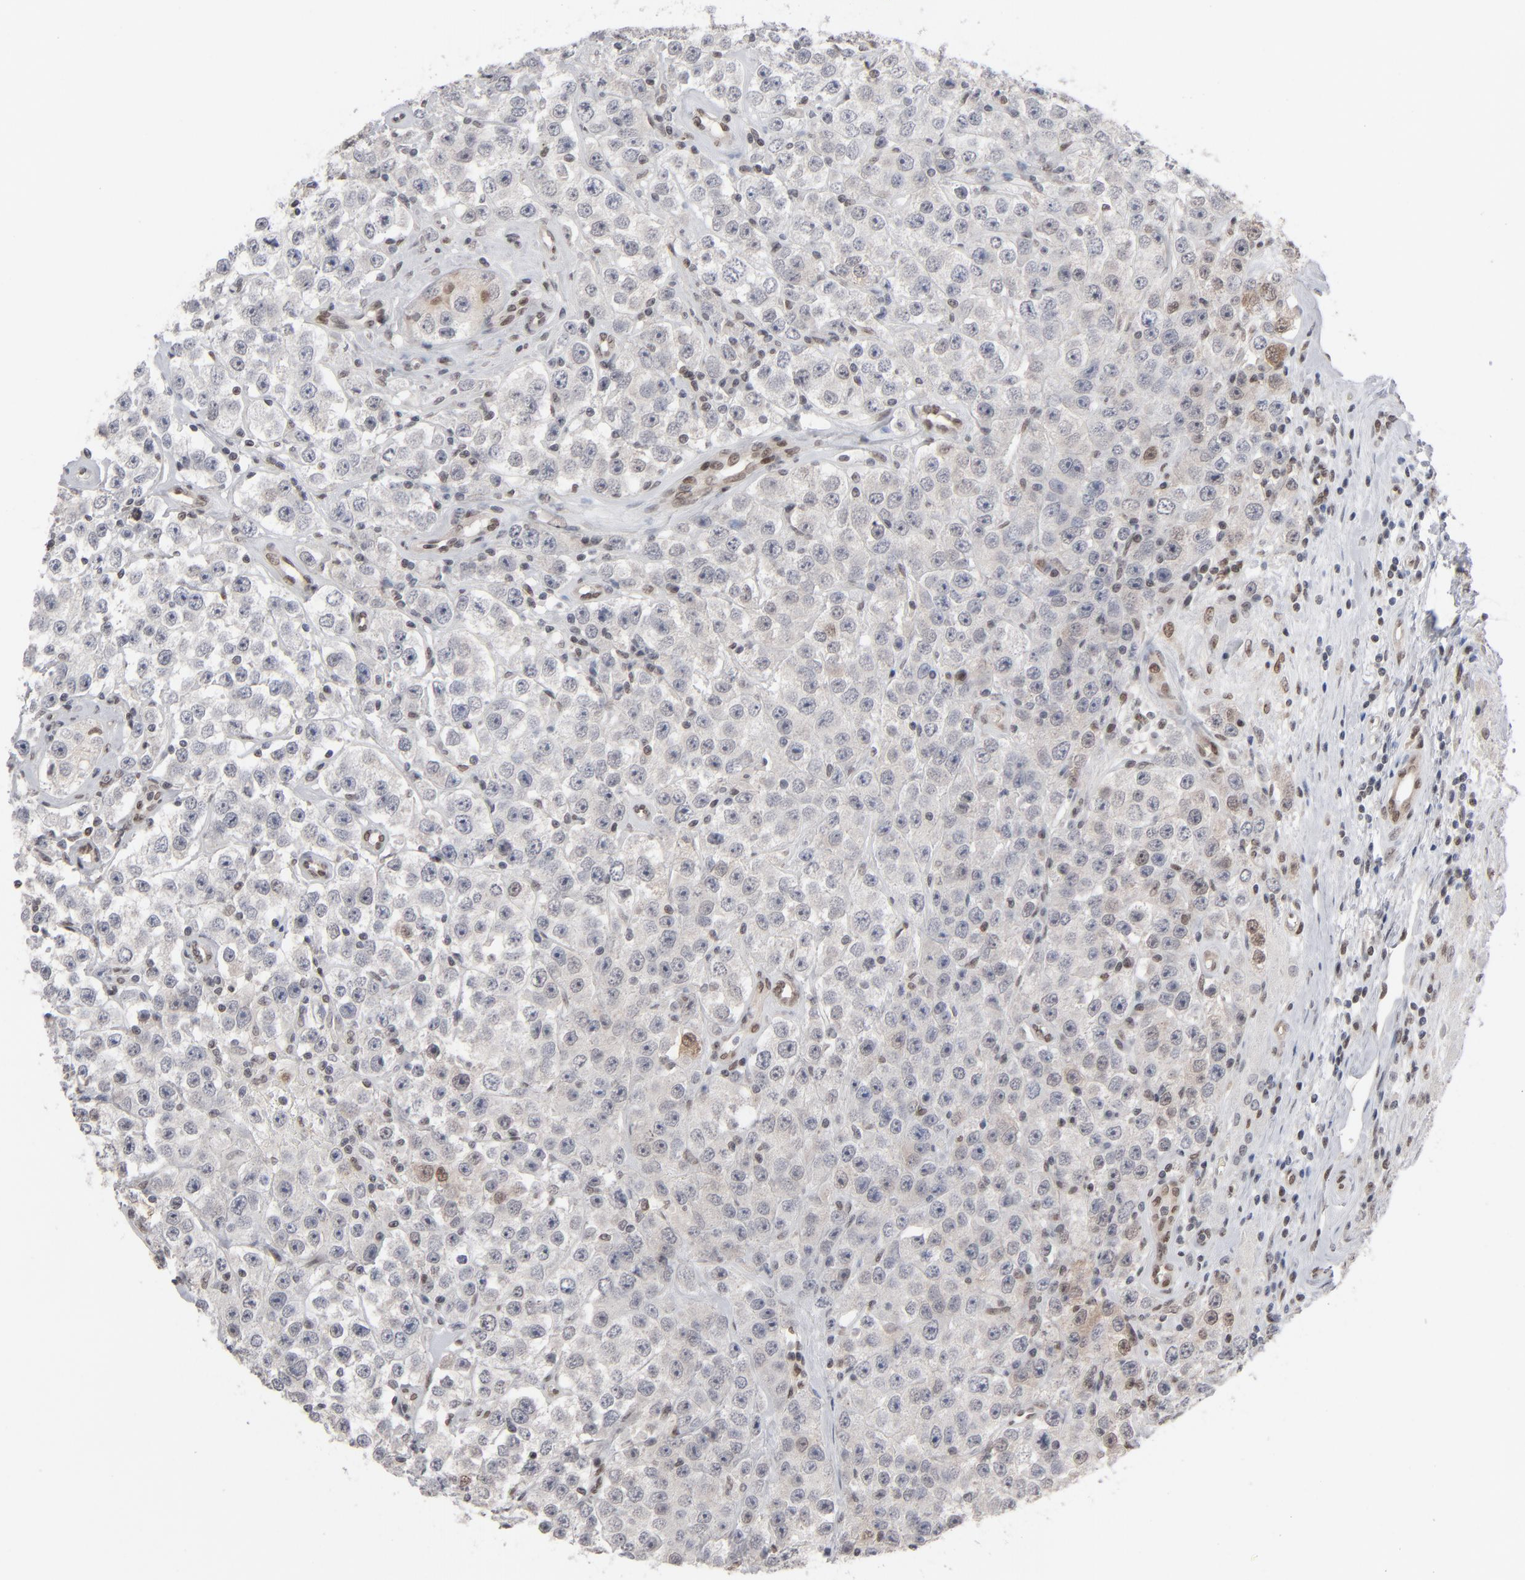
{"staining": {"intensity": "weak", "quantity": "<25%", "location": "cytoplasmic/membranous"}, "tissue": "testis cancer", "cell_type": "Tumor cells", "image_type": "cancer", "snomed": [{"axis": "morphology", "description": "Seminoma, NOS"}, {"axis": "topography", "description": "Testis"}], "caption": "Tumor cells show no significant protein expression in testis seminoma.", "gene": "IRF9", "patient": {"sex": "male", "age": 52}}